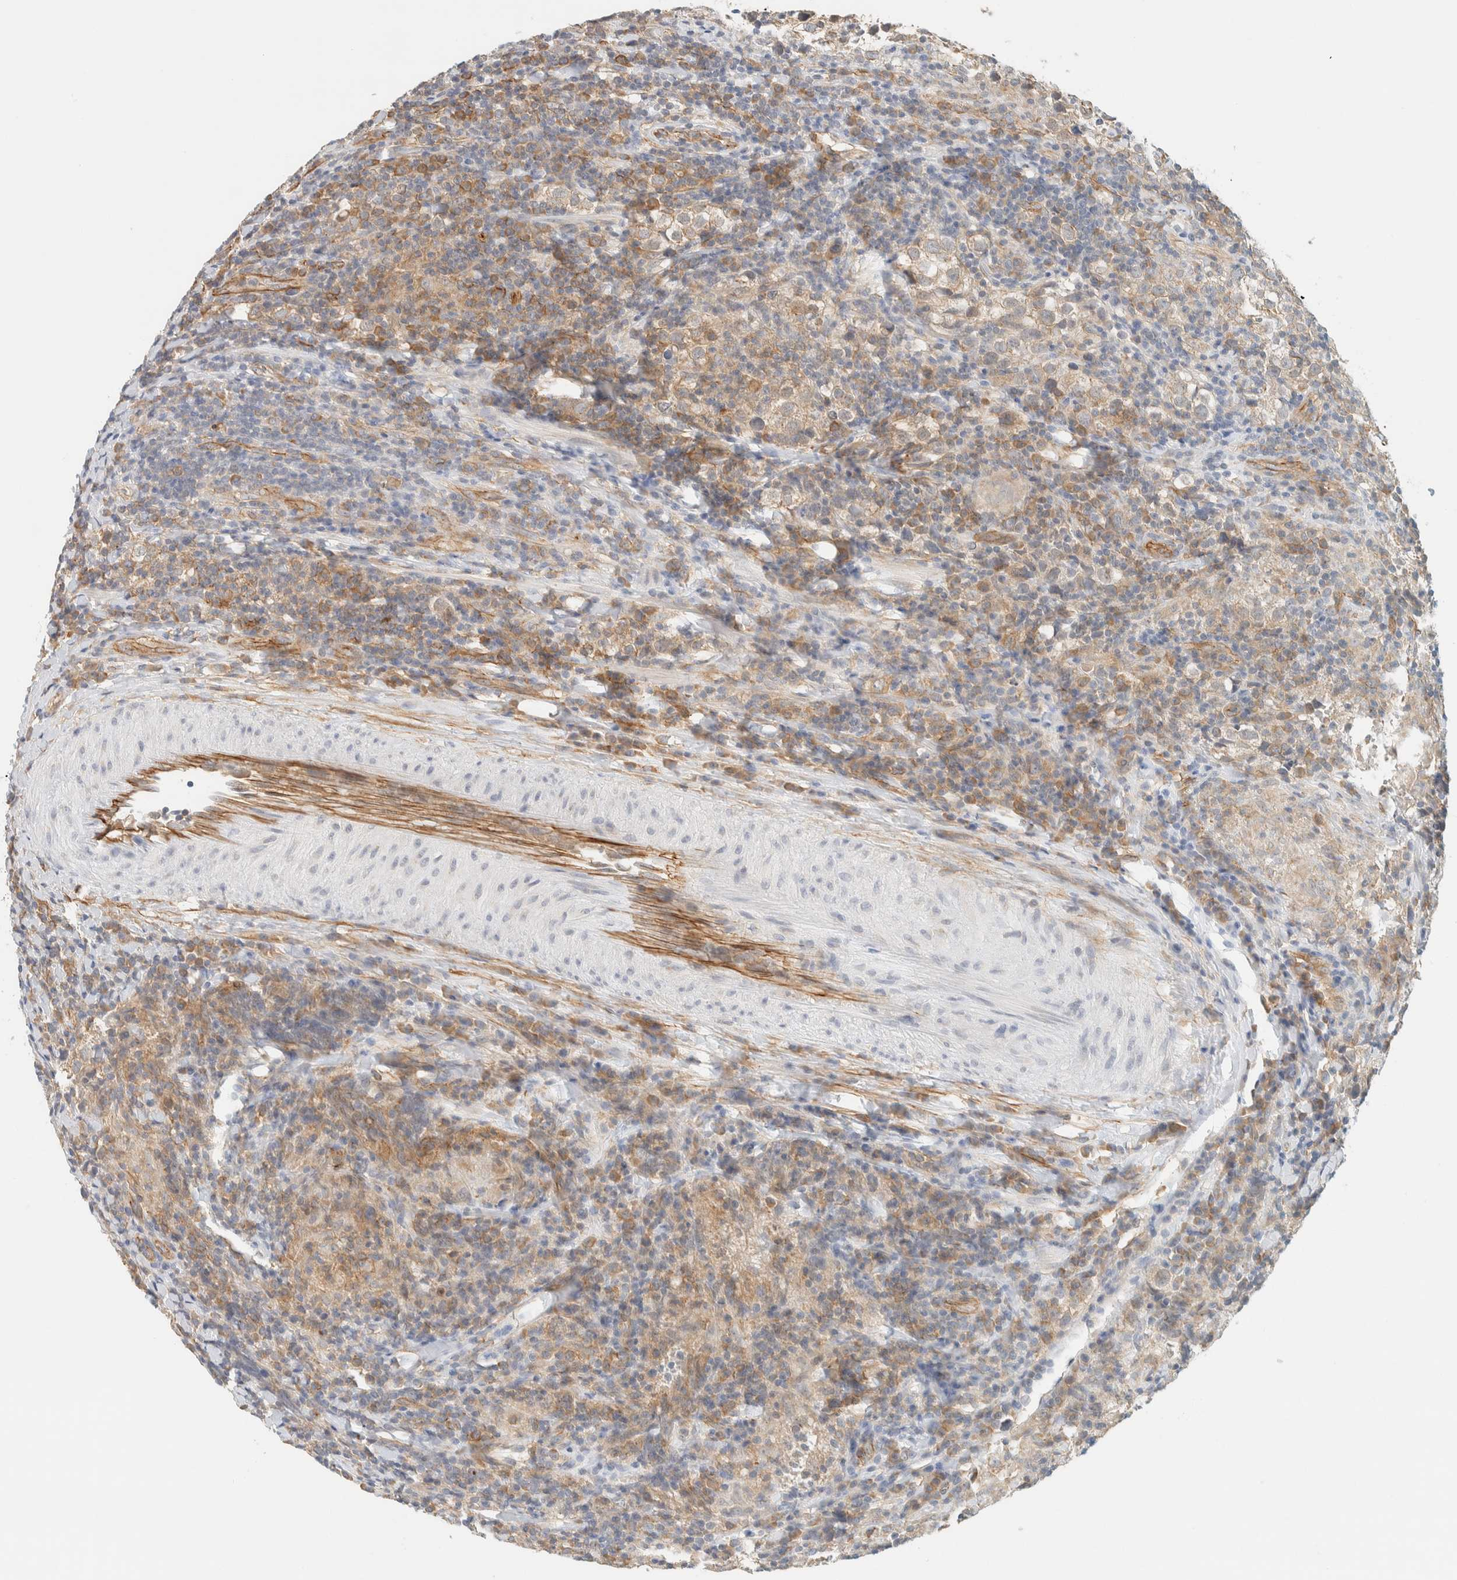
{"staining": {"intensity": "weak", "quantity": "25%-75%", "location": "cytoplasmic/membranous"}, "tissue": "testis cancer", "cell_type": "Tumor cells", "image_type": "cancer", "snomed": [{"axis": "morphology", "description": "Seminoma, NOS"}, {"axis": "morphology", "description": "Carcinoma, Embryonal, NOS"}, {"axis": "topography", "description": "Testis"}], "caption": "IHC histopathology image of testis cancer (seminoma) stained for a protein (brown), which demonstrates low levels of weak cytoplasmic/membranous expression in approximately 25%-75% of tumor cells.", "gene": "LIMA1", "patient": {"sex": "male", "age": 36}}